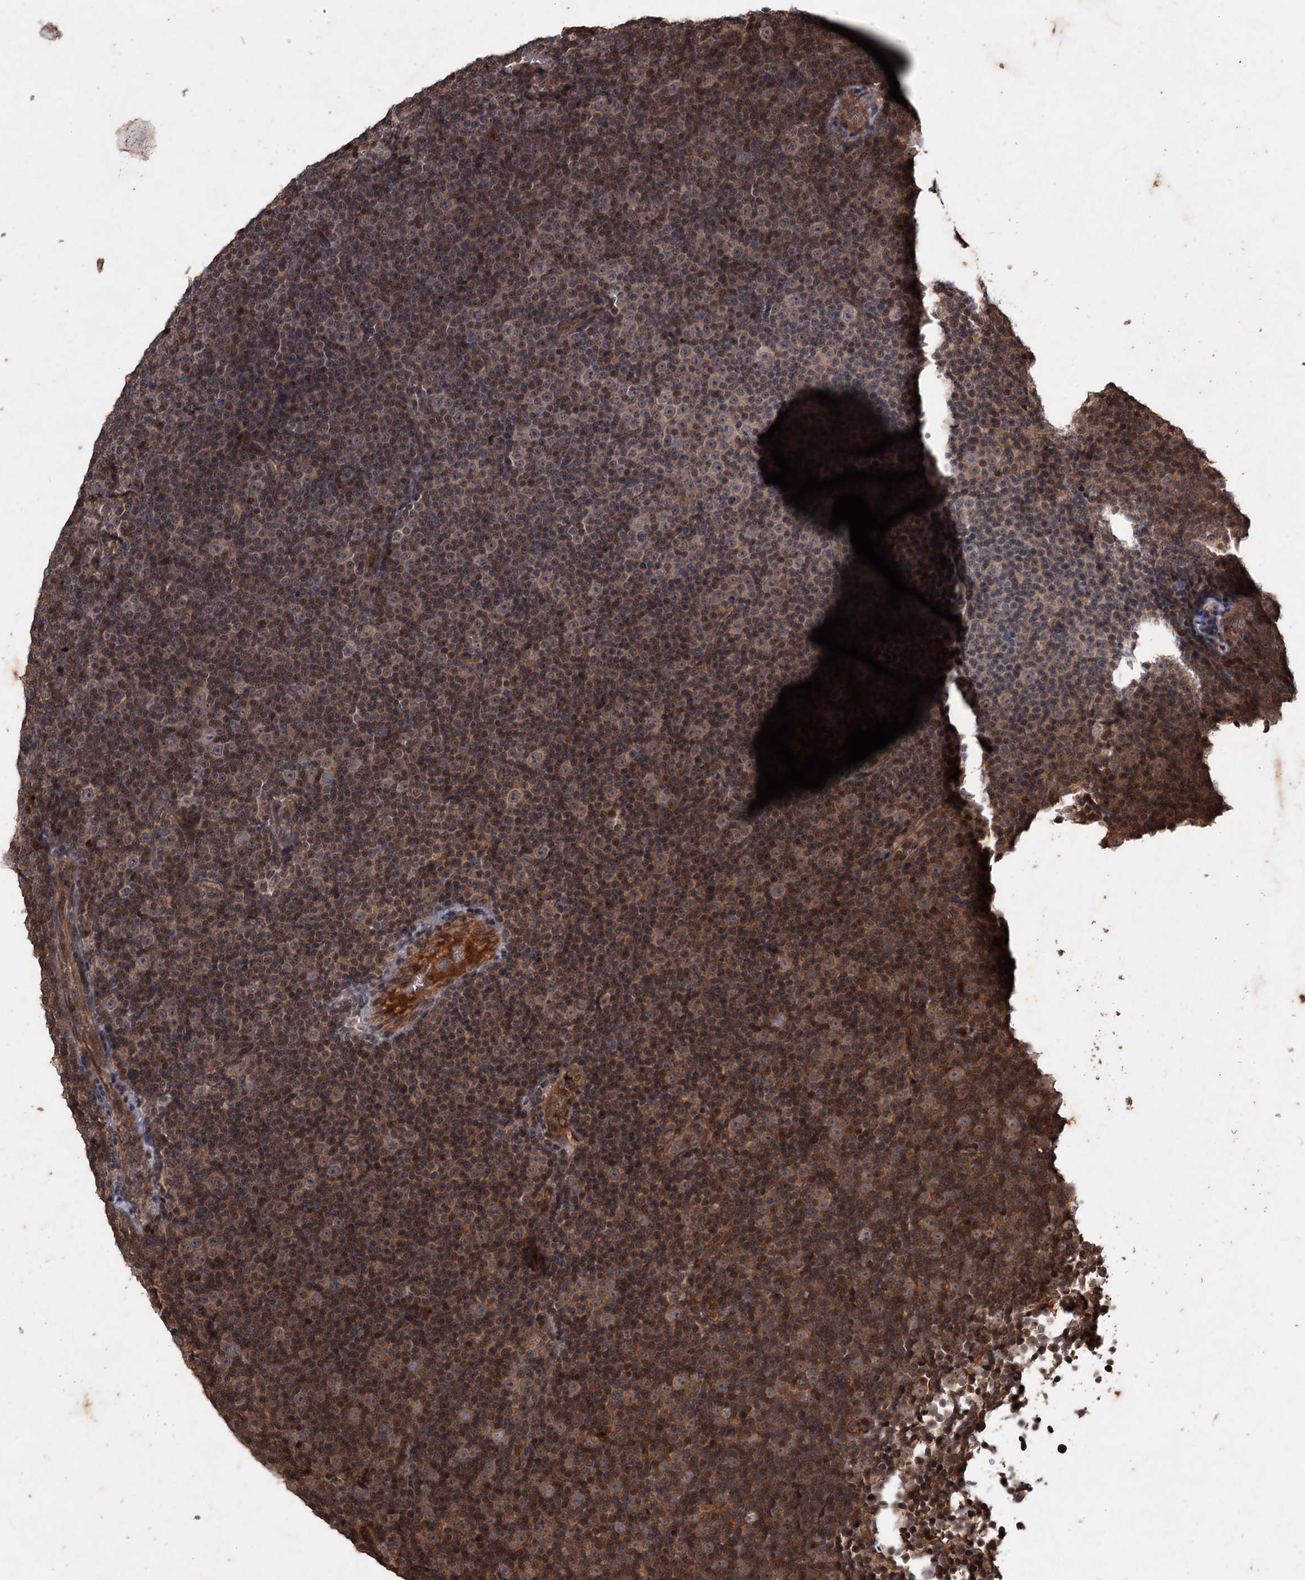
{"staining": {"intensity": "moderate", "quantity": ">75%", "location": "cytoplasmic/membranous"}, "tissue": "lymphoma", "cell_type": "Tumor cells", "image_type": "cancer", "snomed": [{"axis": "morphology", "description": "Malignant lymphoma, non-Hodgkin's type, Low grade"}, {"axis": "topography", "description": "Lymph node"}], "caption": "Protein expression analysis of malignant lymphoma, non-Hodgkin's type (low-grade) displays moderate cytoplasmic/membranous expression in approximately >75% of tumor cells. (Stains: DAB in brown, nuclei in blue, Microscopy: brightfield microscopy at high magnification).", "gene": "ADK", "patient": {"sex": "female", "age": 67}}